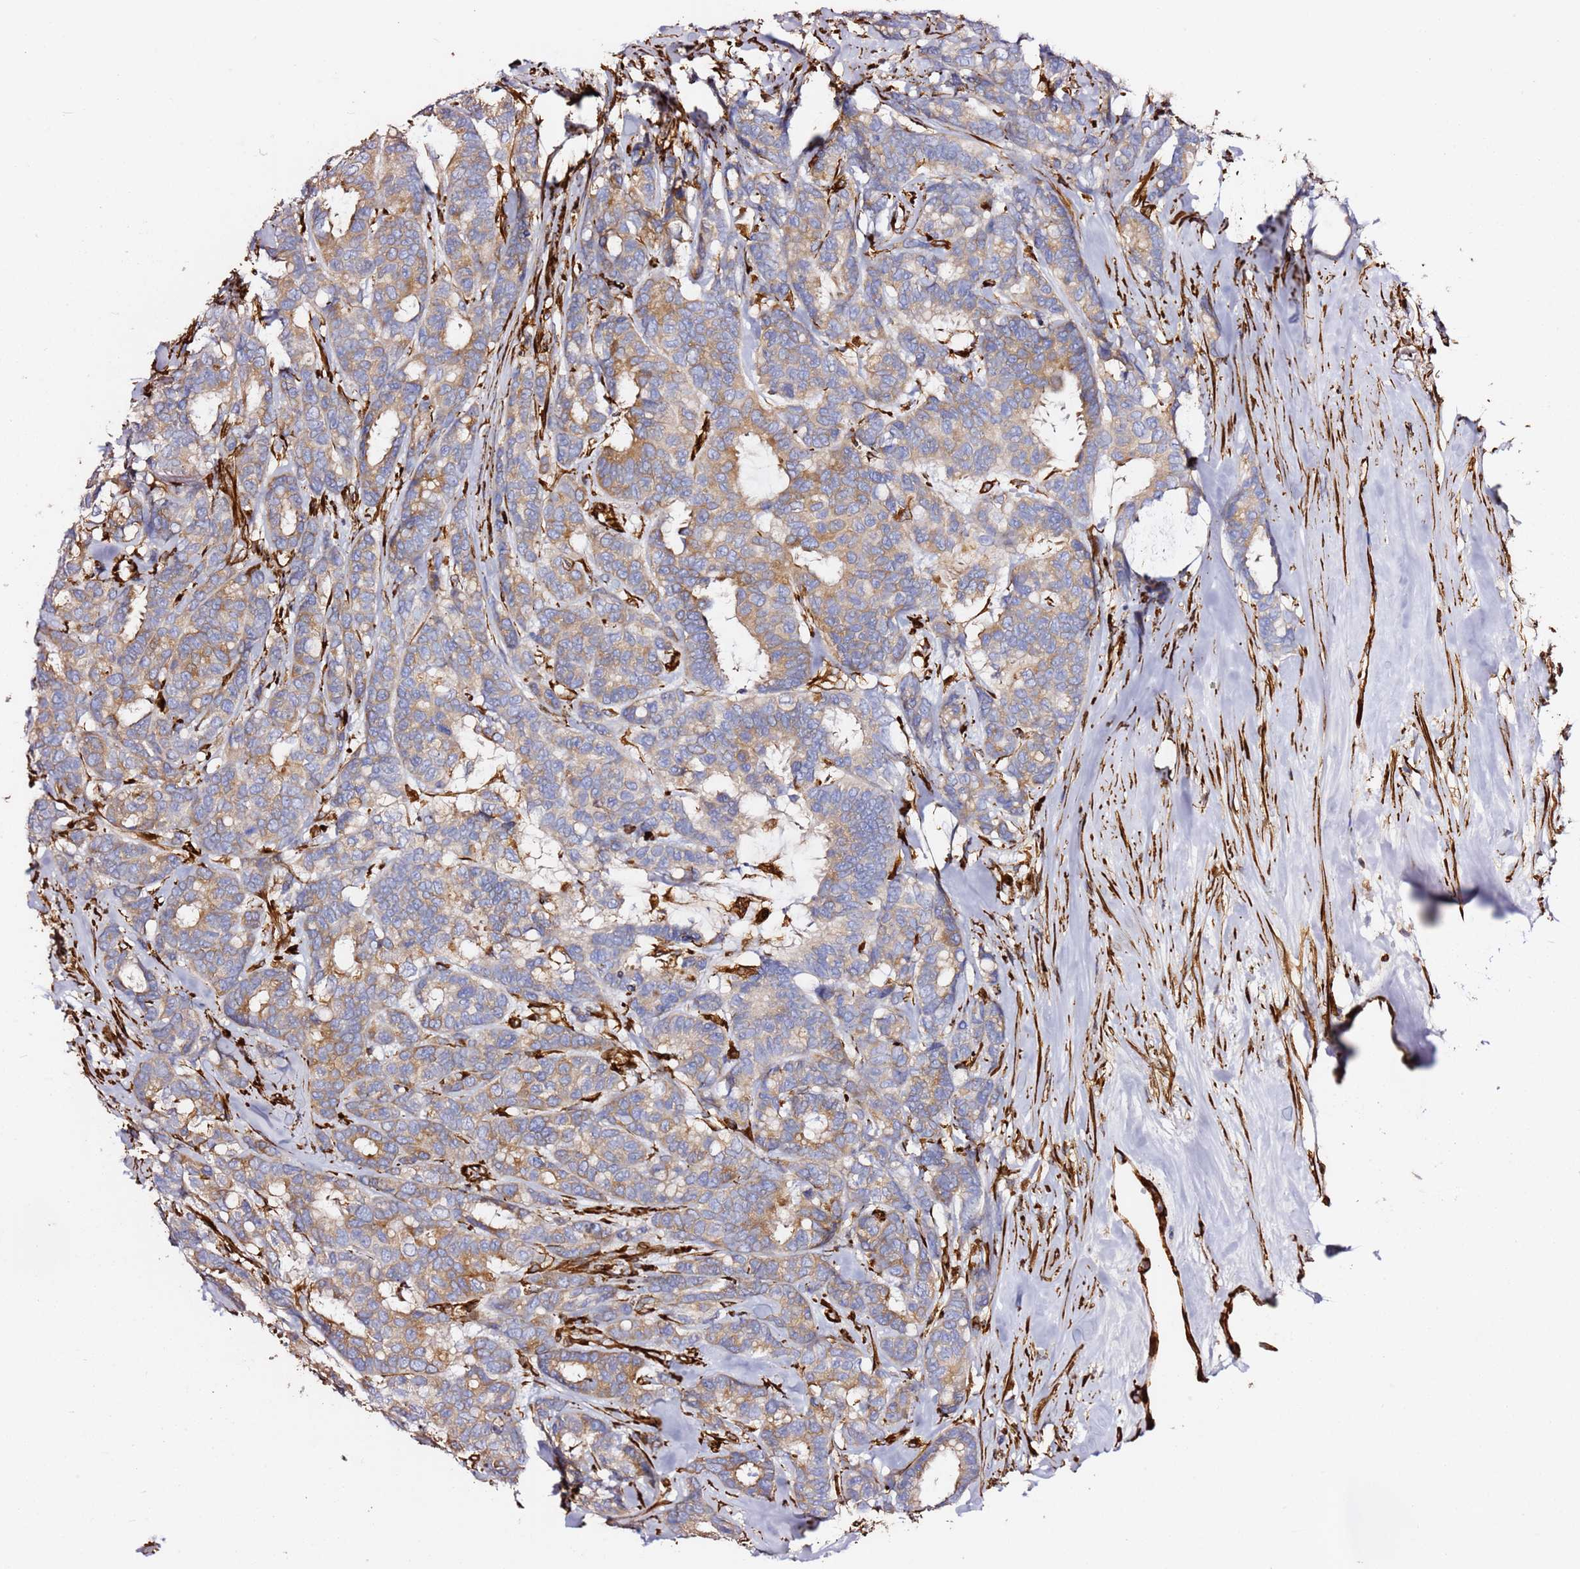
{"staining": {"intensity": "moderate", "quantity": "25%-75%", "location": "cytoplasmic/membranous"}, "tissue": "breast cancer", "cell_type": "Tumor cells", "image_type": "cancer", "snomed": [{"axis": "morphology", "description": "Duct carcinoma"}, {"axis": "topography", "description": "Breast"}], "caption": "Invasive ductal carcinoma (breast) stained with DAB (3,3'-diaminobenzidine) IHC displays medium levels of moderate cytoplasmic/membranous positivity in about 25%-75% of tumor cells.", "gene": "MRGPRE", "patient": {"sex": "female", "age": 87}}